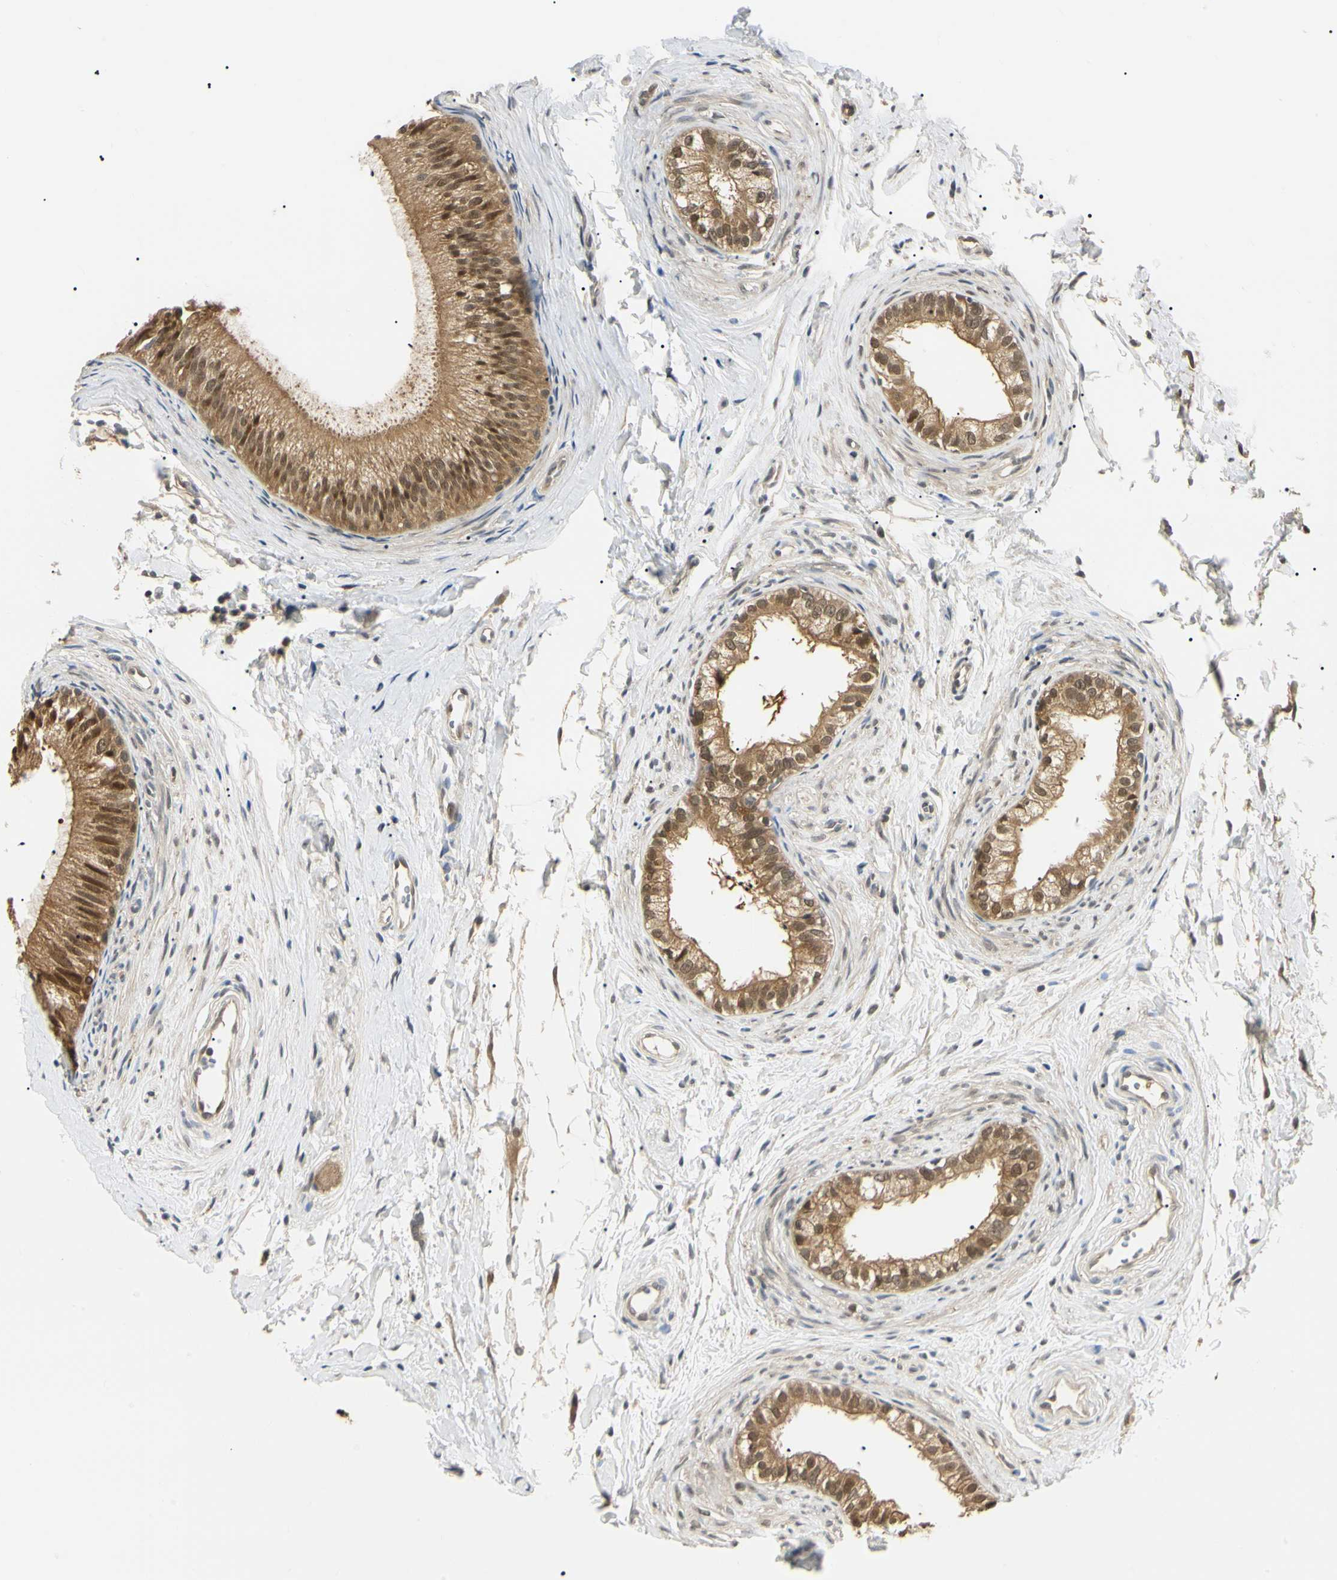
{"staining": {"intensity": "moderate", "quantity": ">75%", "location": "cytoplasmic/membranous,nuclear"}, "tissue": "epididymis", "cell_type": "Glandular cells", "image_type": "normal", "snomed": [{"axis": "morphology", "description": "Normal tissue, NOS"}, {"axis": "topography", "description": "Epididymis"}], "caption": "IHC photomicrograph of benign epididymis stained for a protein (brown), which reveals medium levels of moderate cytoplasmic/membranous,nuclear positivity in approximately >75% of glandular cells.", "gene": "UBE2Z", "patient": {"sex": "male", "age": 56}}